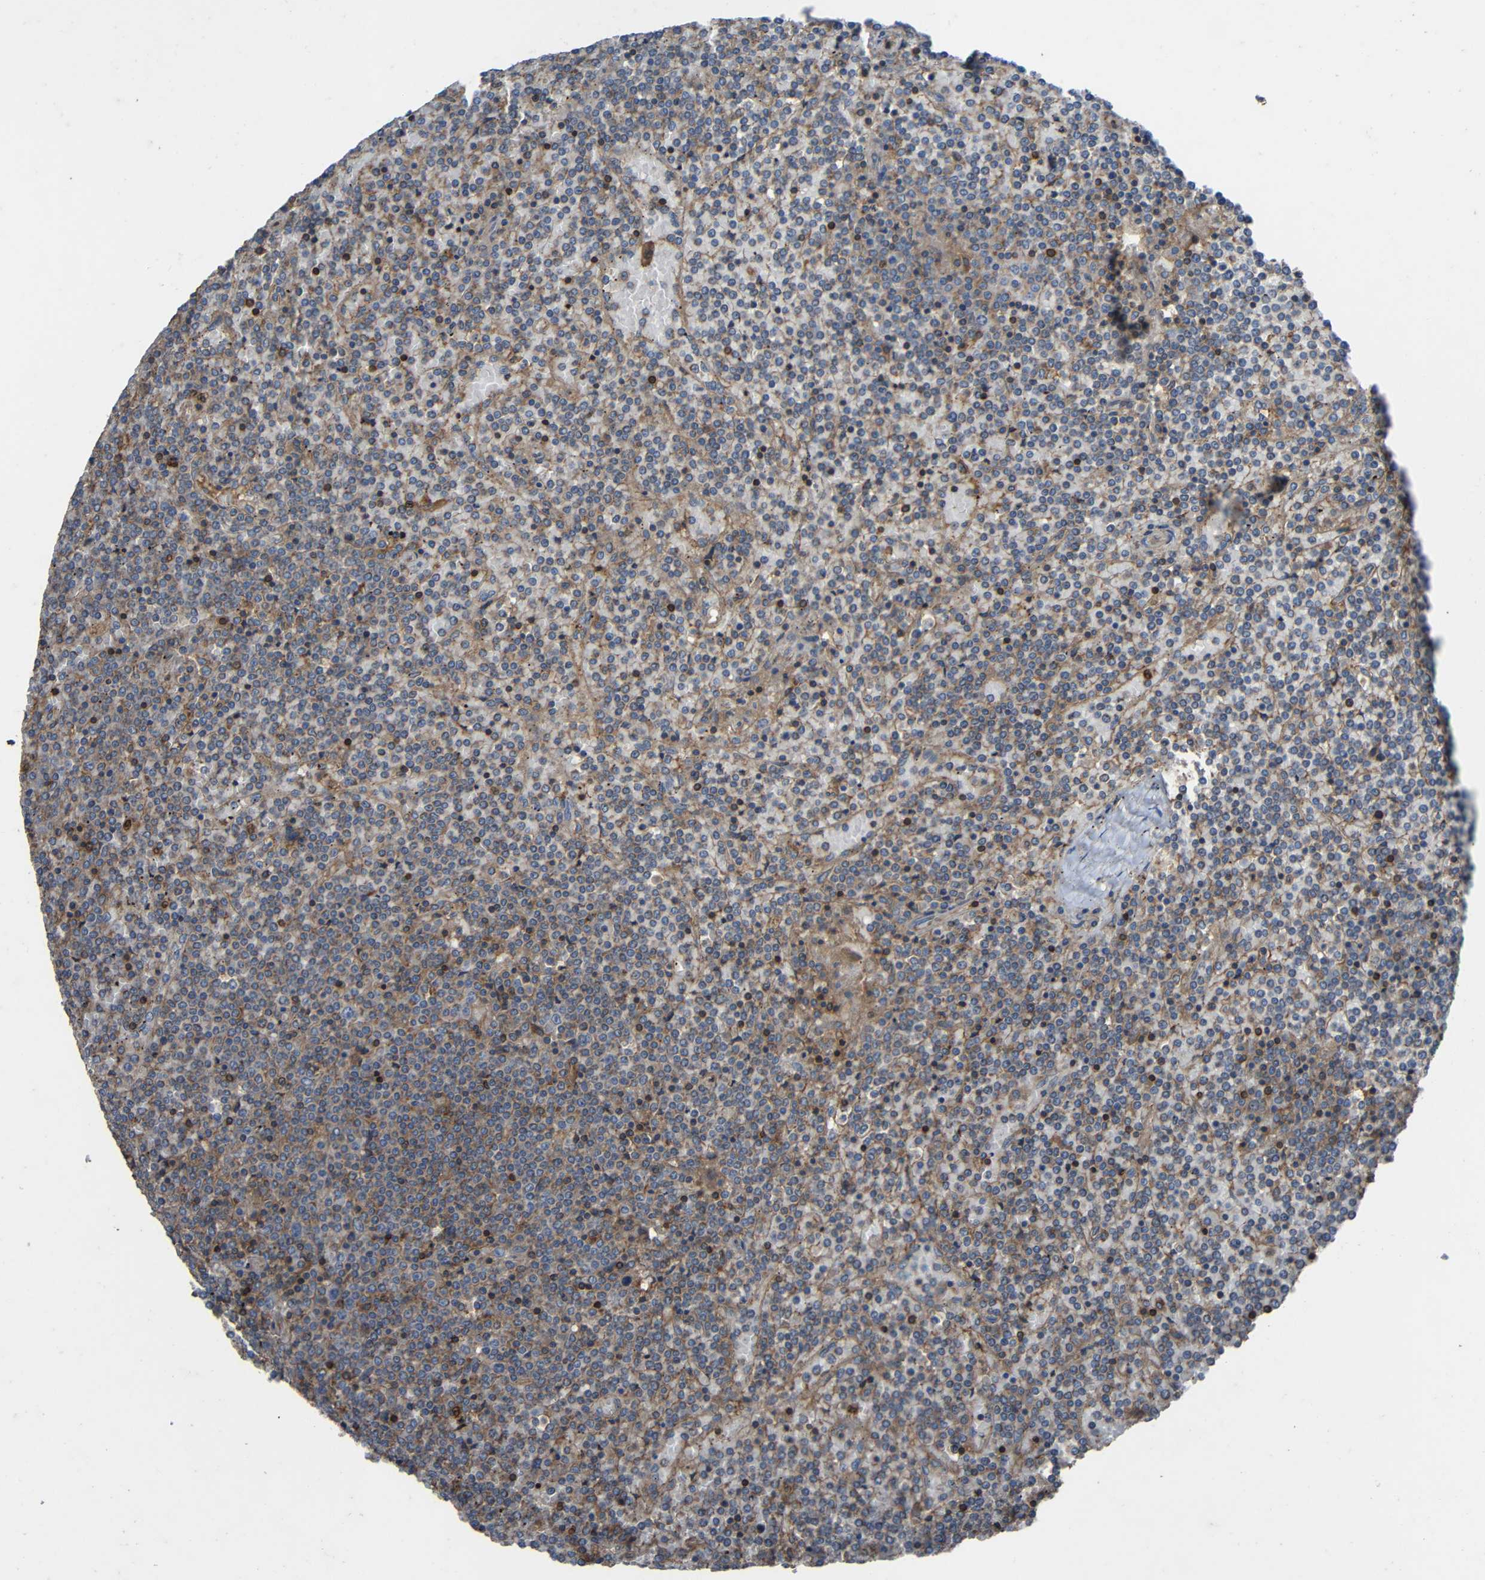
{"staining": {"intensity": "moderate", "quantity": "25%-75%", "location": "cytoplasmic/membranous"}, "tissue": "lymphoma", "cell_type": "Tumor cells", "image_type": "cancer", "snomed": [{"axis": "morphology", "description": "Malignant lymphoma, non-Hodgkin's type, Low grade"}, {"axis": "topography", "description": "Spleen"}], "caption": "About 25%-75% of tumor cells in human malignant lymphoma, non-Hodgkin's type (low-grade) demonstrate moderate cytoplasmic/membranous protein positivity as visualized by brown immunohistochemical staining.", "gene": "TREM2", "patient": {"sex": "female", "age": 19}}